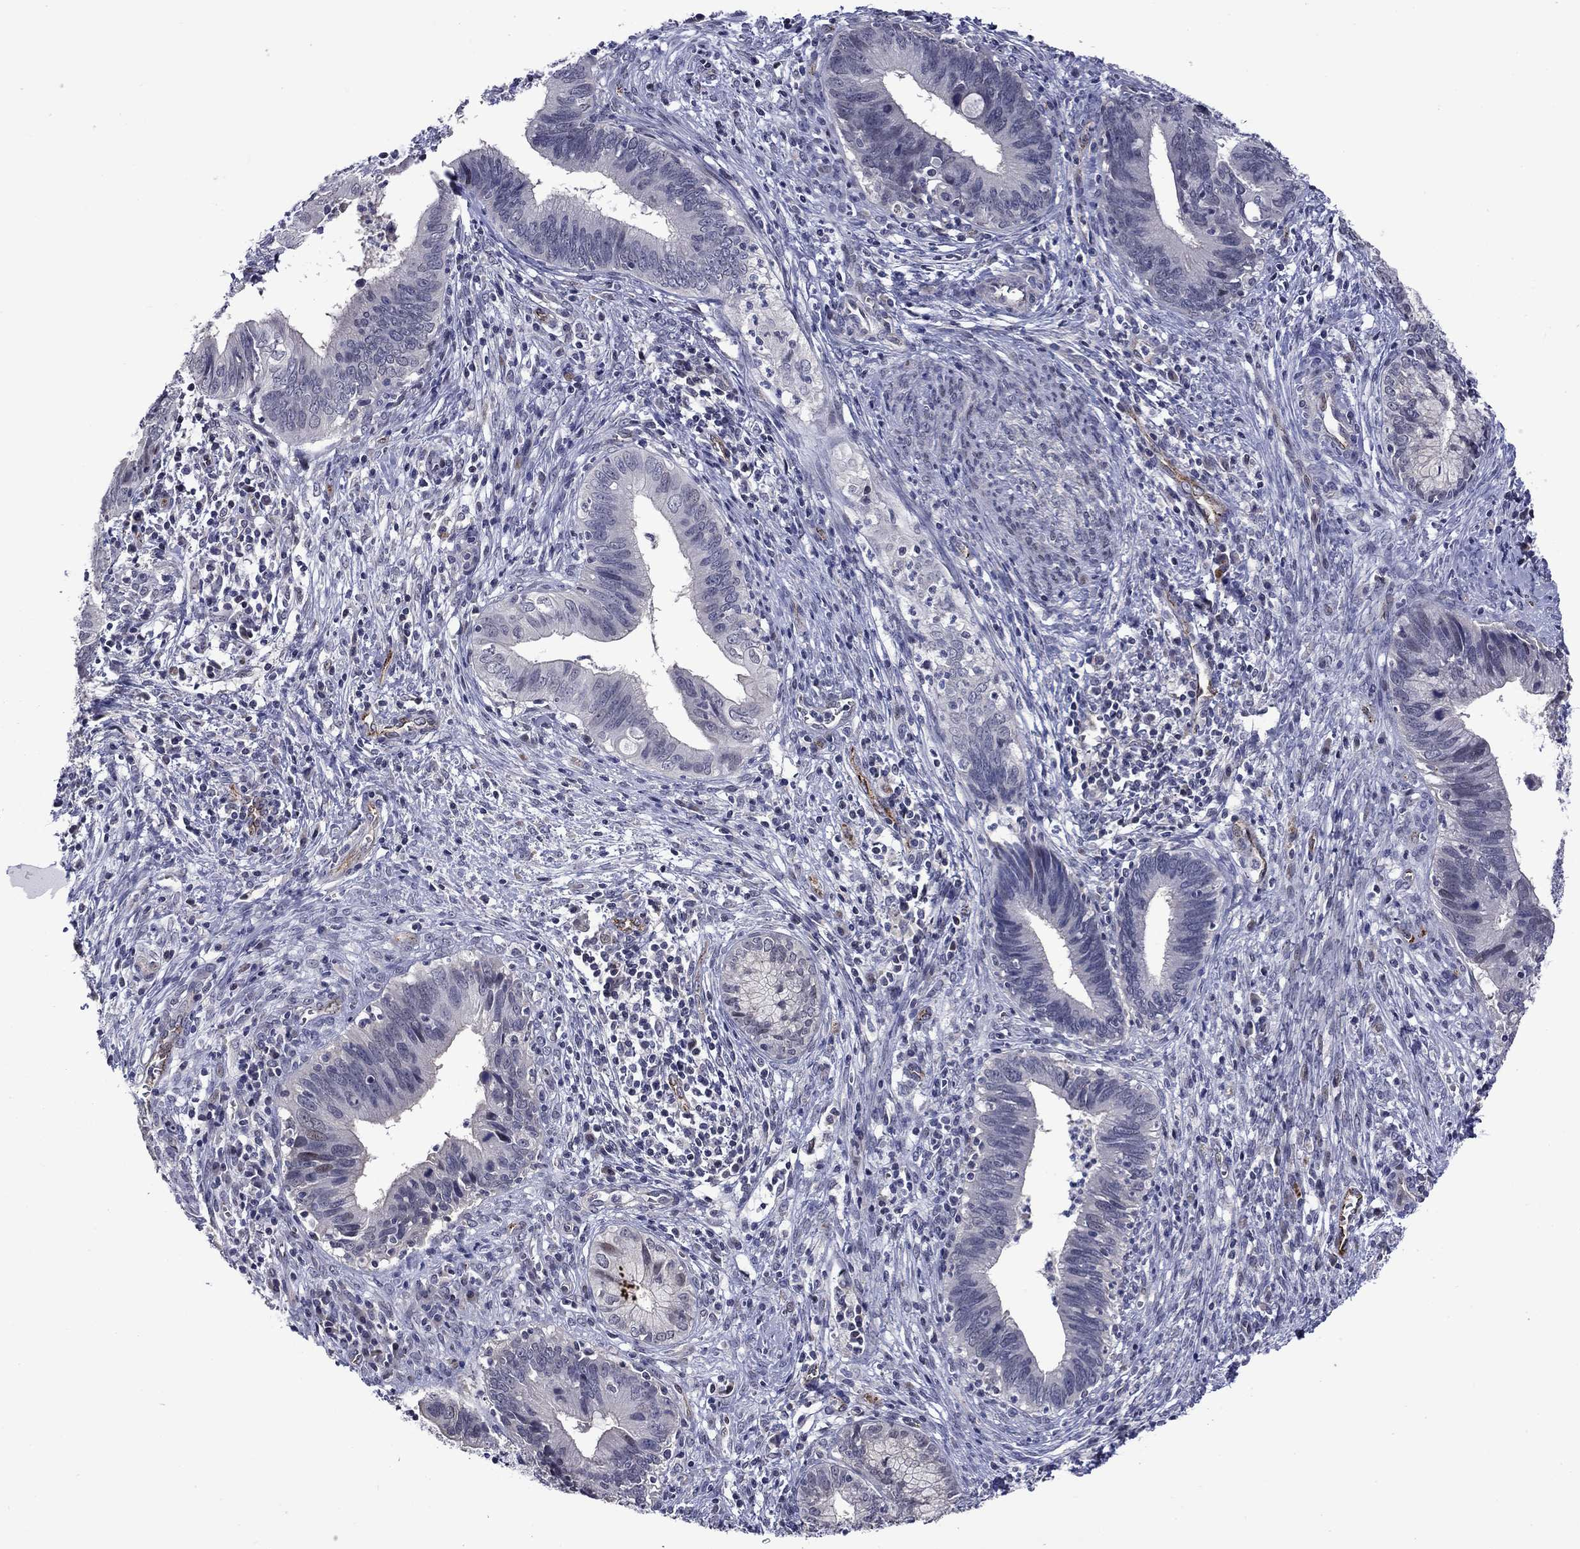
{"staining": {"intensity": "negative", "quantity": "none", "location": "none"}, "tissue": "cervical cancer", "cell_type": "Tumor cells", "image_type": "cancer", "snomed": [{"axis": "morphology", "description": "Adenocarcinoma, NOS"}, {"axis": "topography", "description": "Cervix"}], "caption": "High magnification brightfield microscopy of cervical cancer stained with DAB (brown) and counterstained with hematoxylin (blue): tumor cells show no significant positivity. The staining was performed using DAB (3,3'-diaminobenzidine) to visualize the protein expression in brown, while the nuclei were stained in blue with hematoxylin (Magnification: 20x).", "gene": "SLITRK1", "patient": {"sex": "female", "age": 42}}